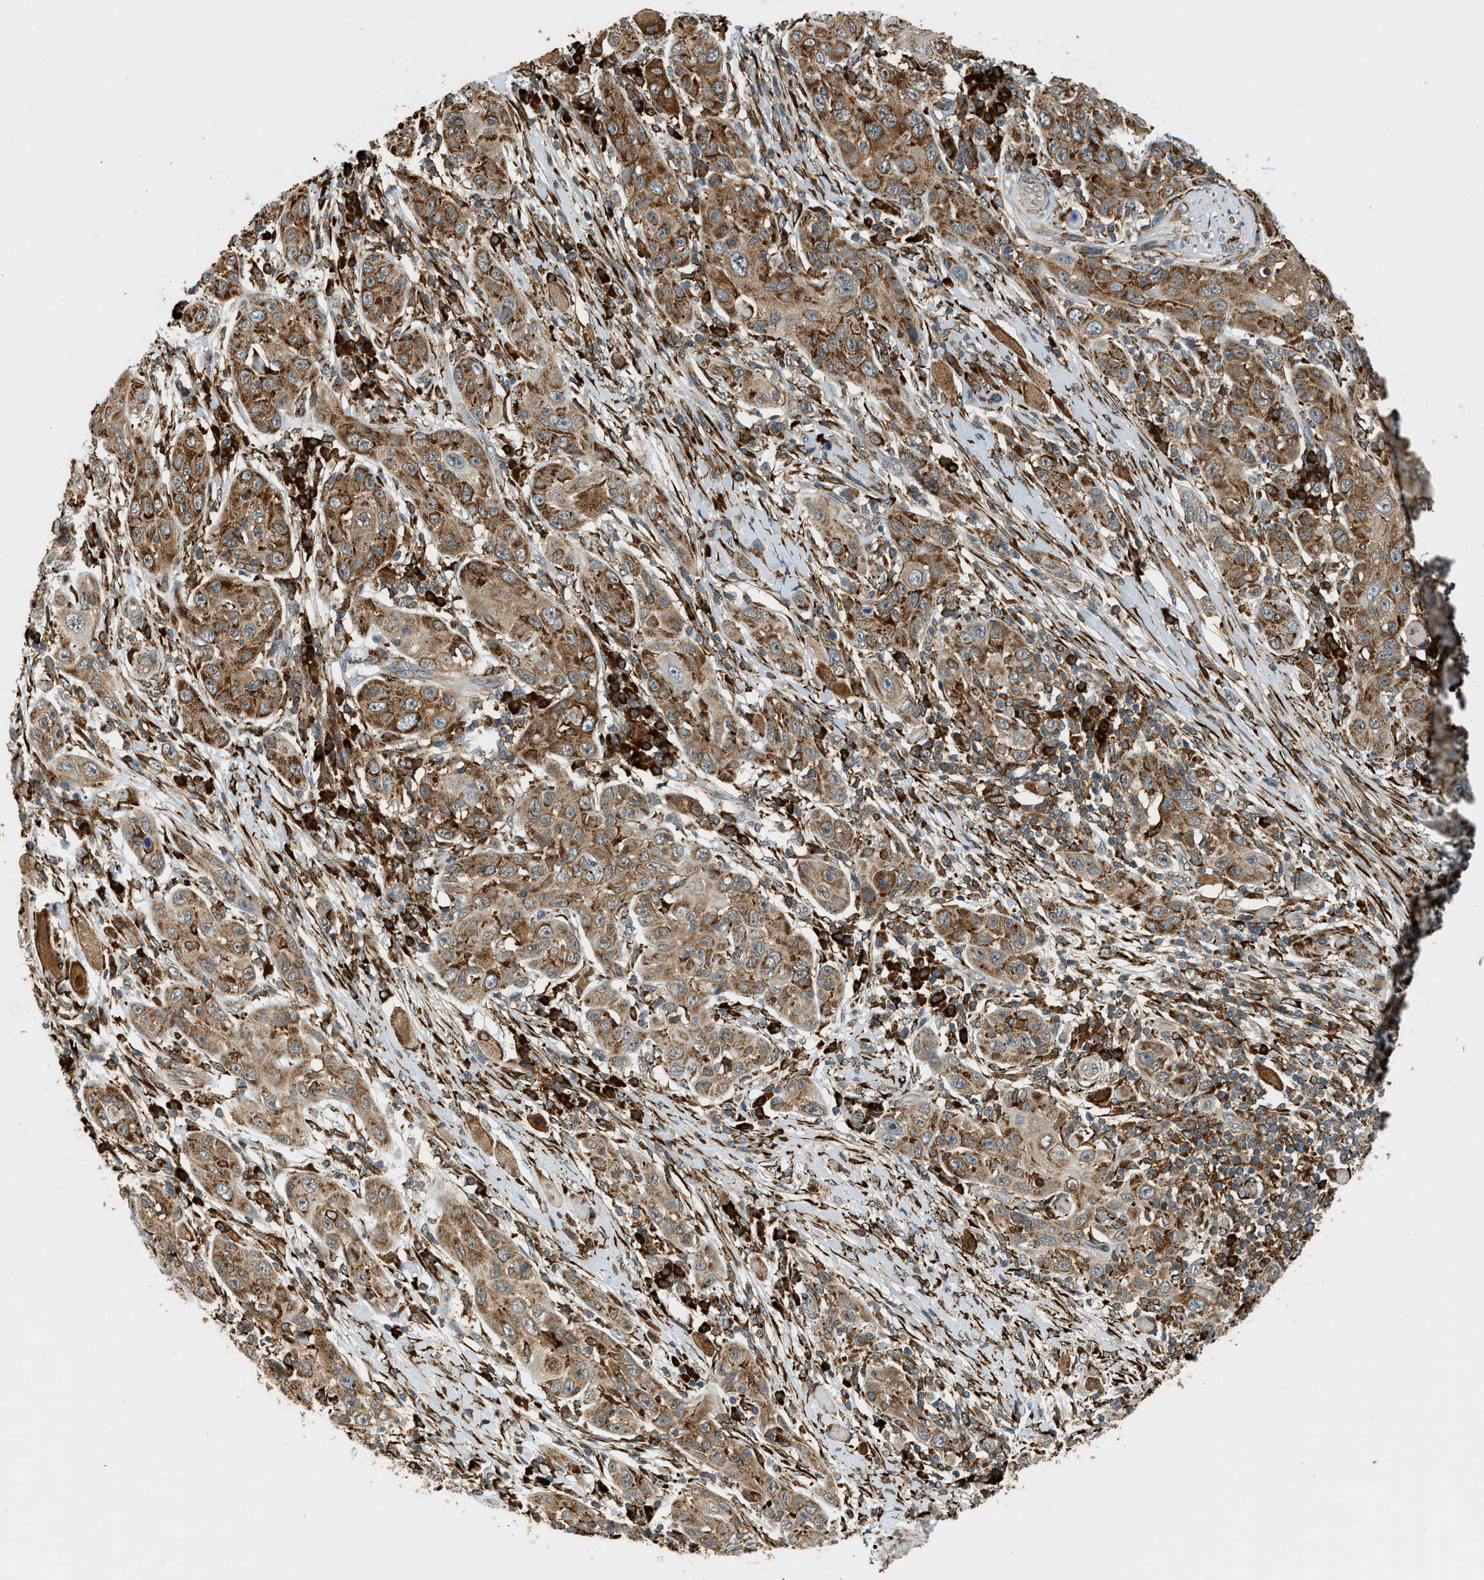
{"staining": {"intensity": "moderate", "quantity": ">75%", "location": "cytoplasmic/membranous"}, "tissue": "skin cancer", "cell_type": "Tumor cells", "image_type": "cancer", "snomed": [{"axis": "morphology", "description": "Squamous cell carcinoma, NOS"}, {"axis": "topography", "description": "Skin"}], "caption": "Human skin squamous cell carcinoma stained for a protein (brown) demonstrates moderate cytoplasmic/membranous positive staining in about >75% of tumor cells.", "gene": "SEMA4D", "patient": {"sex": "female", "age": 88}}